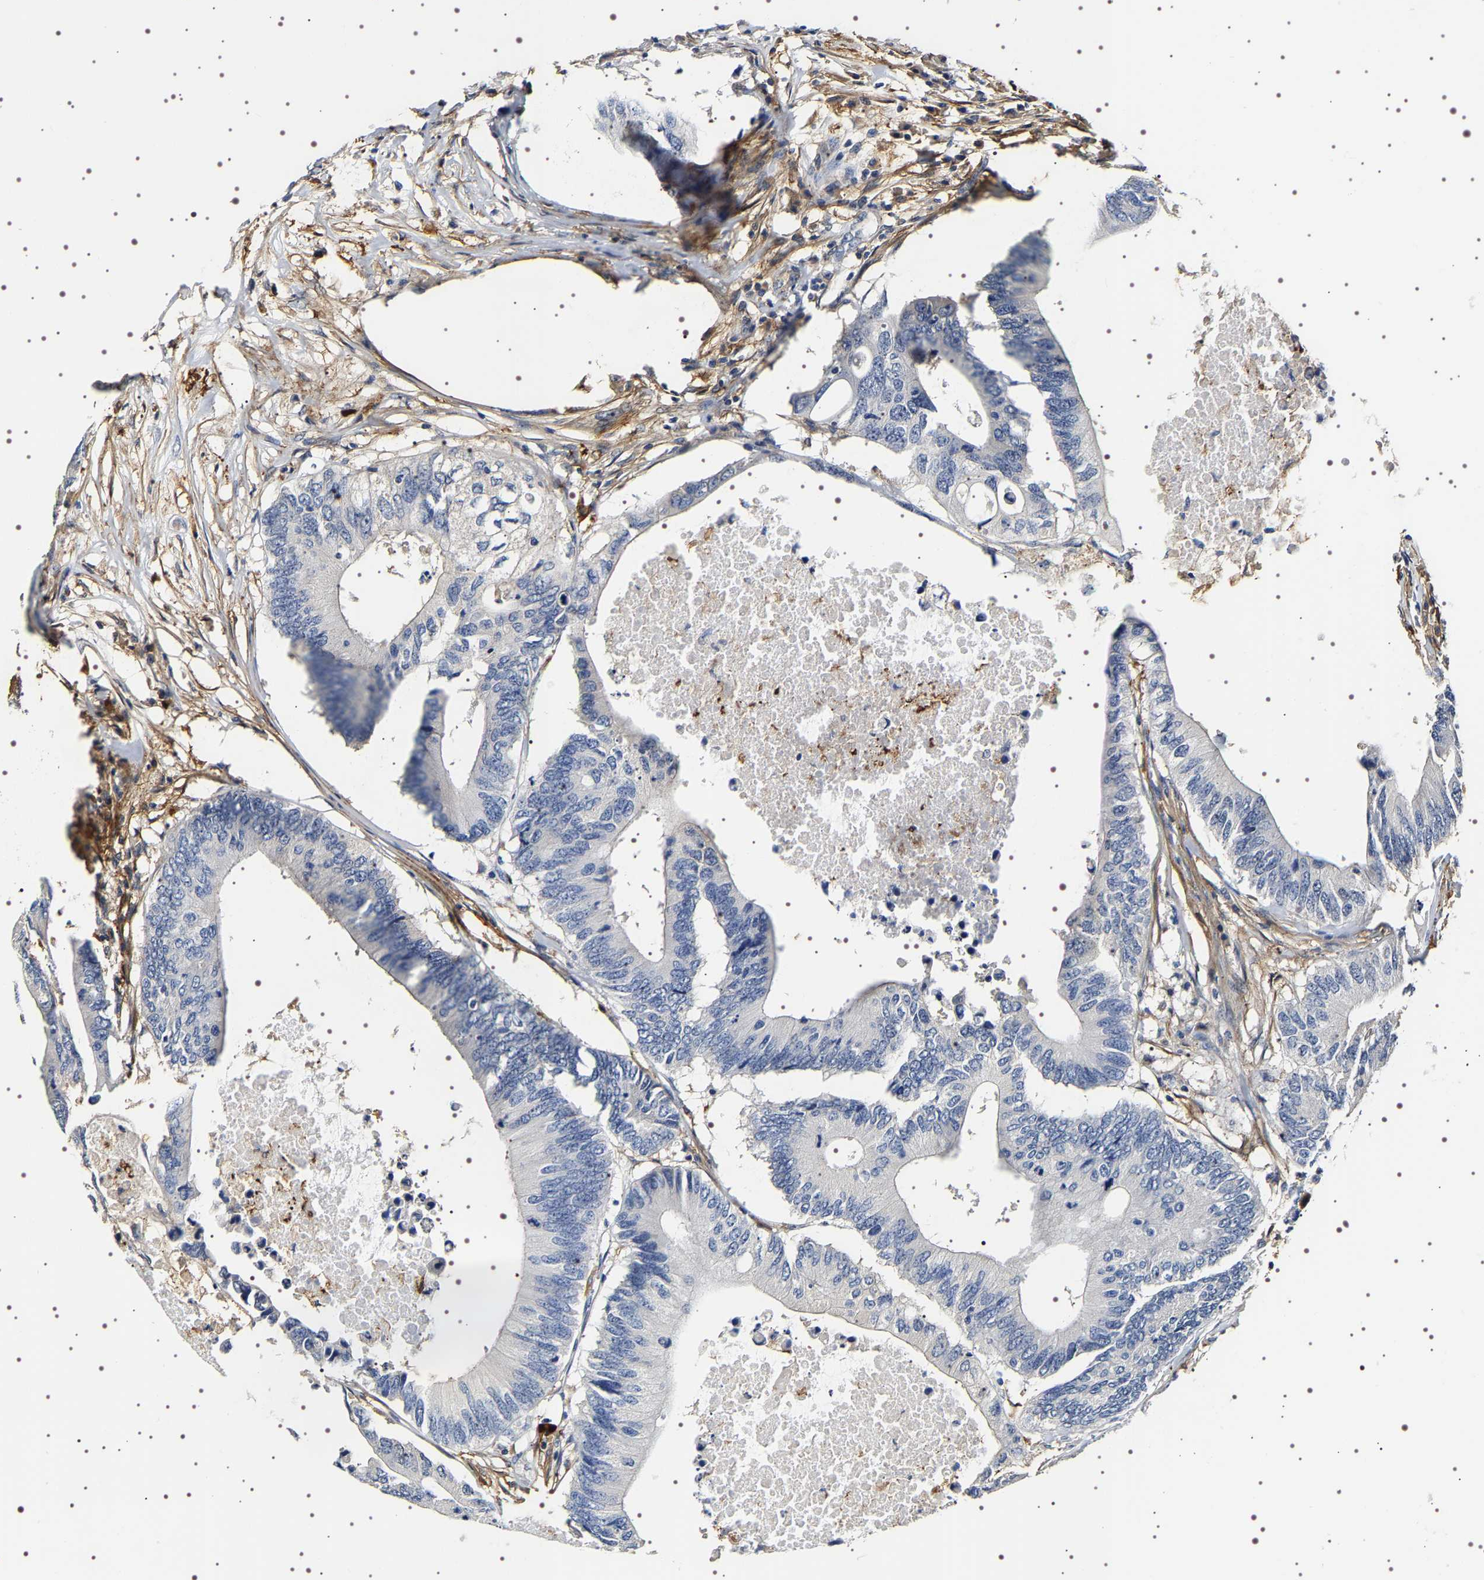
{"staining": {"intensity": "negative", "quantity": "none", "location": "none"}, "tissue": "colorectal cancer", "cell_type": "Tumor cells", "image_type": "cancer", "snomed": [{"axis": "morphology", "description": "Adenocarcinoma, NOS"}, {"axis": "topography", "description": "Colon"}], "caption": "Protein analysis of colorectal adenocarcinoma reveals no significant expression in tumor cells. (DAB immunohistochemistry with hematoxylin counter stain).", "gene": "ALPL", "patient": {"sex": "male", "age": 71}}